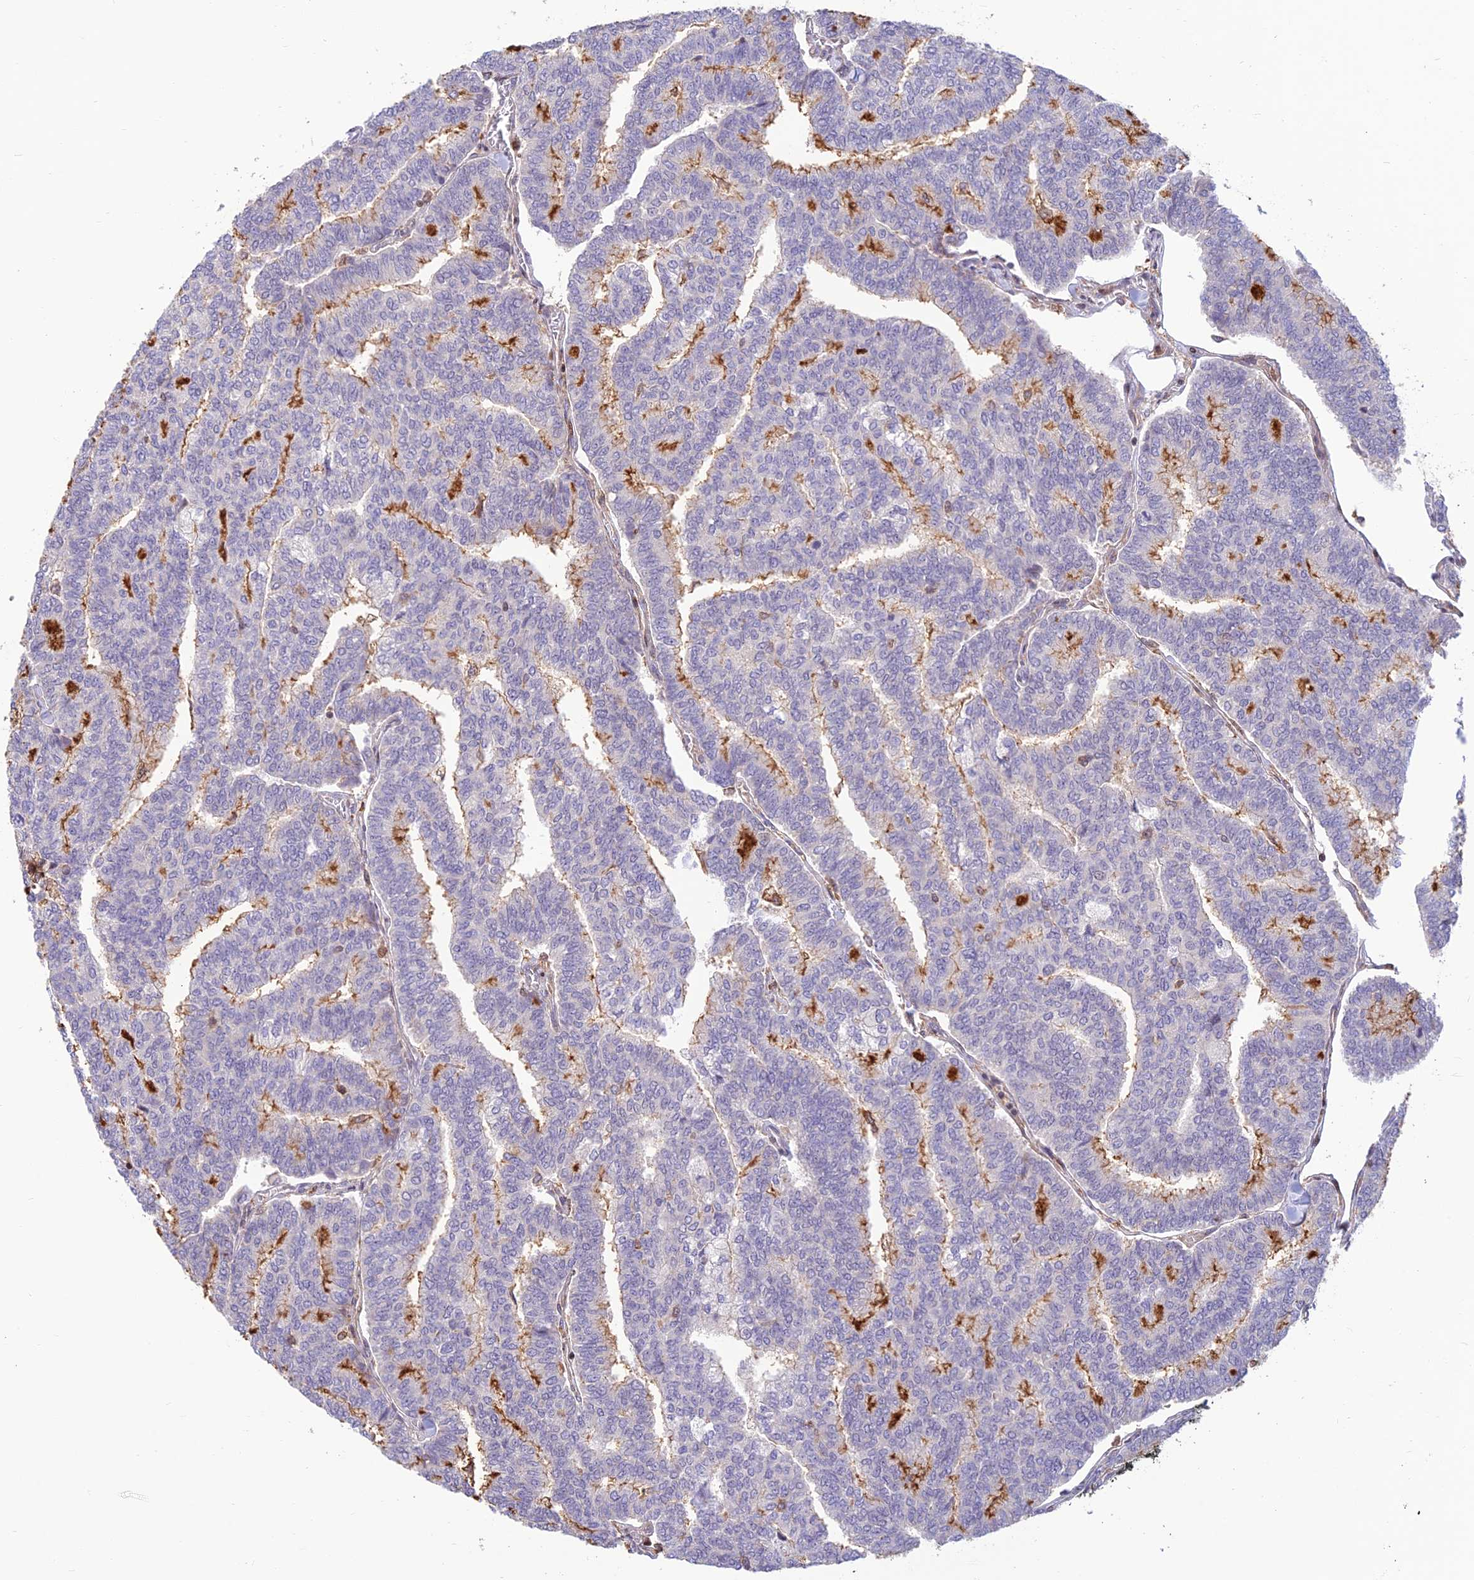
{"staining": {"intensity": "moderate", "quantity": "<25%", "location": "cytoplasmic/membranous"}, "tissue": "thyroid cancer", "cell_type": "Tumor cells", "image_type": "cancer", "snomed": [{"axis": "morphology", "description": "Papillary adenocarcinoma, NOS"}, {"axis": "topography", "description": "Thyroid gland"}], "caption": "Thyroid papillary adenocarcinoma stained for a protein (brown) displays moderate cytoplasmic/membranous positive positivity in approximately <25% of tumor cells.", "gene": "FAM186B", "patient": {"sex": "female", "age": 35}}